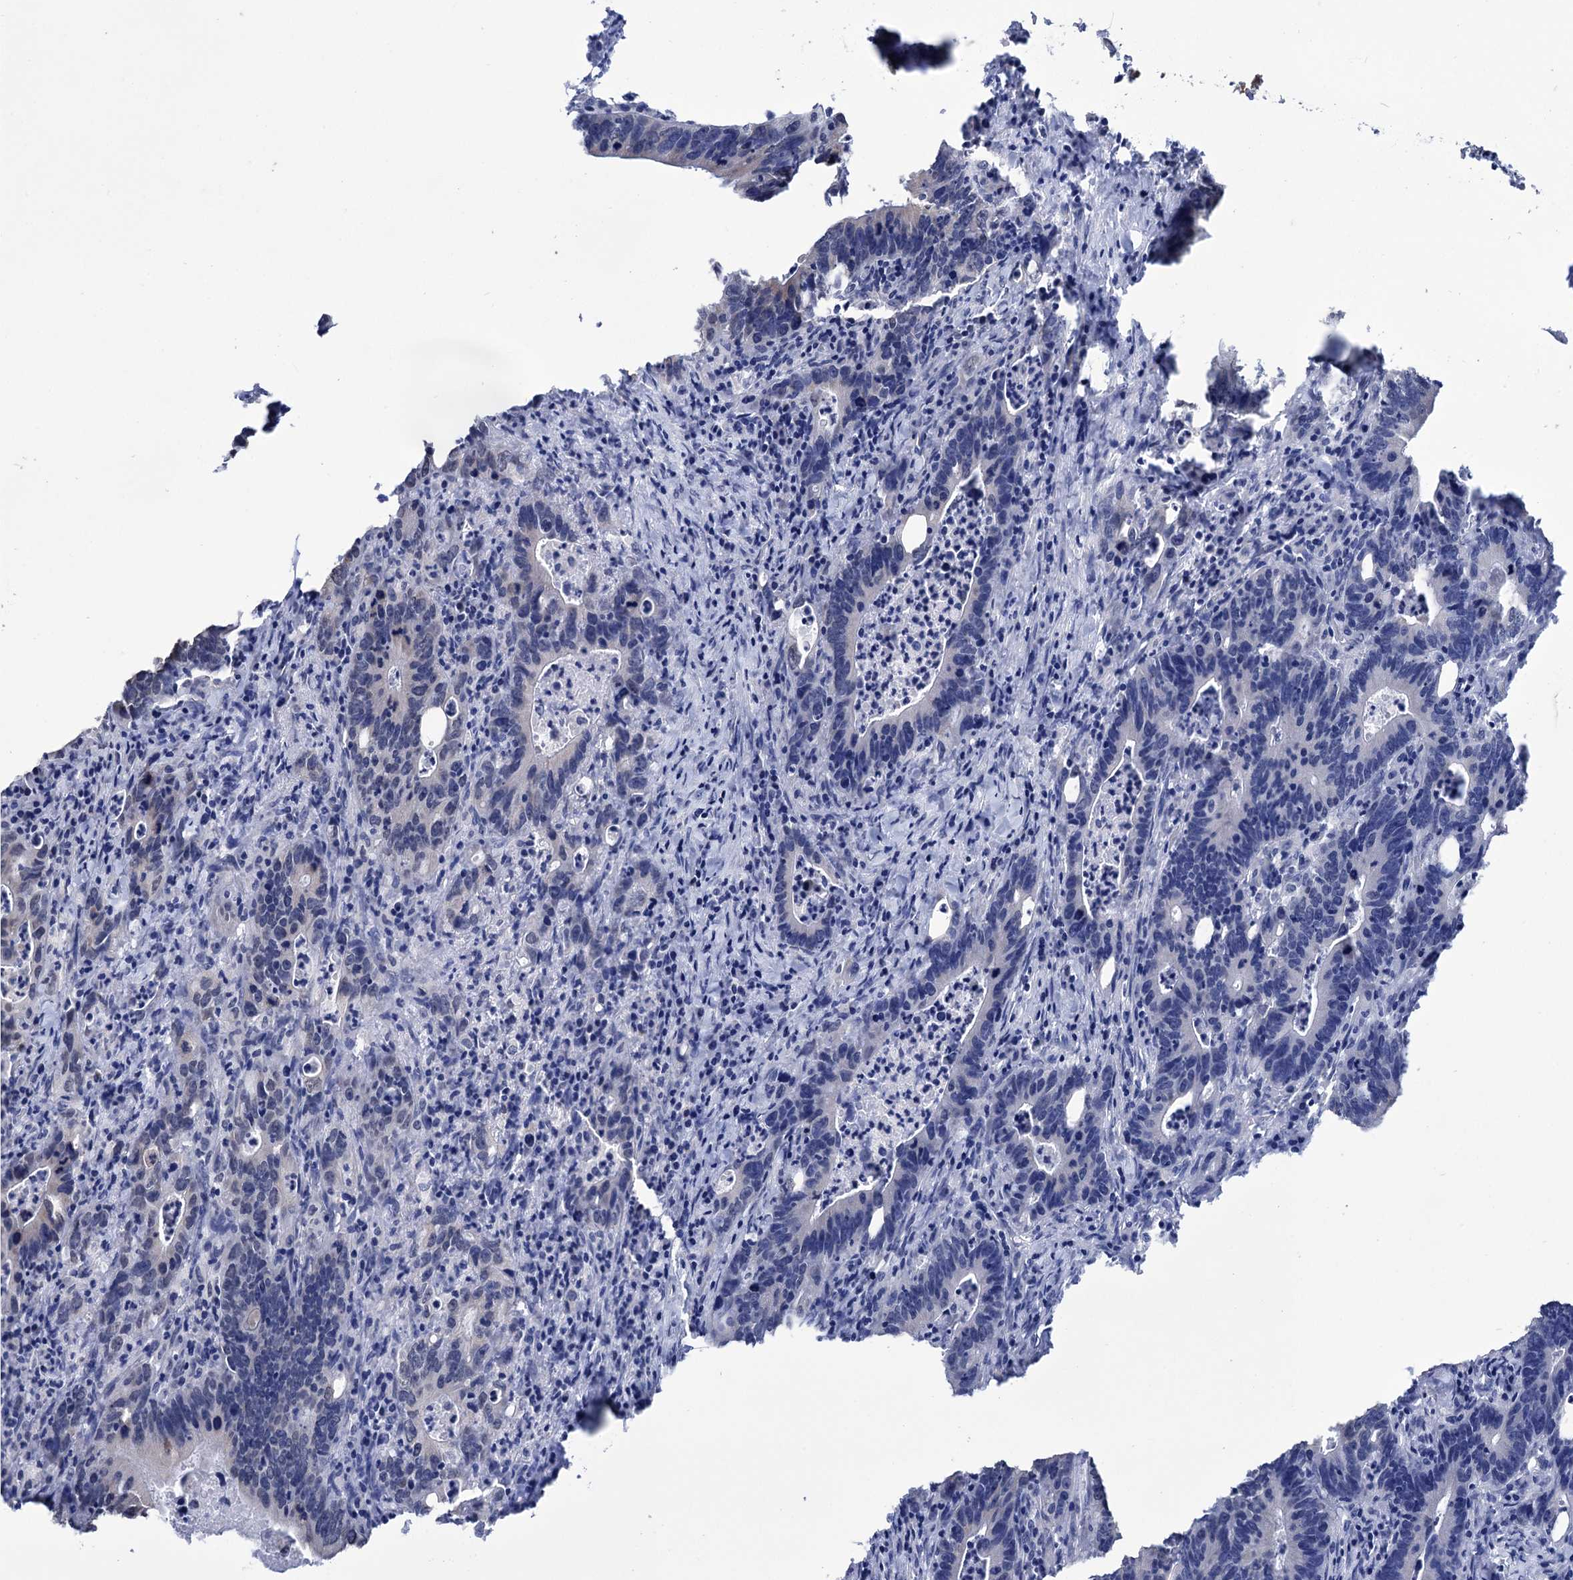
{"staining": {"intensity": "negative", "quantity": "none", "location": "none"}, "tissue": "colorectal cancer", "cell_type": "Tumor cells", "image_type": "cancer", "snomed": [{"axis": "morphology", "description": "Adenocarcinoma, NOS"}, {"axis": "topography", "description": "Colon"}], "caption": "Protein analysis of adenocarcinoma (colorectal) exhibits no significant expression in tumor cells.", "gene": "ABHD10", "patient": {"sex": "female", "age": 75}}